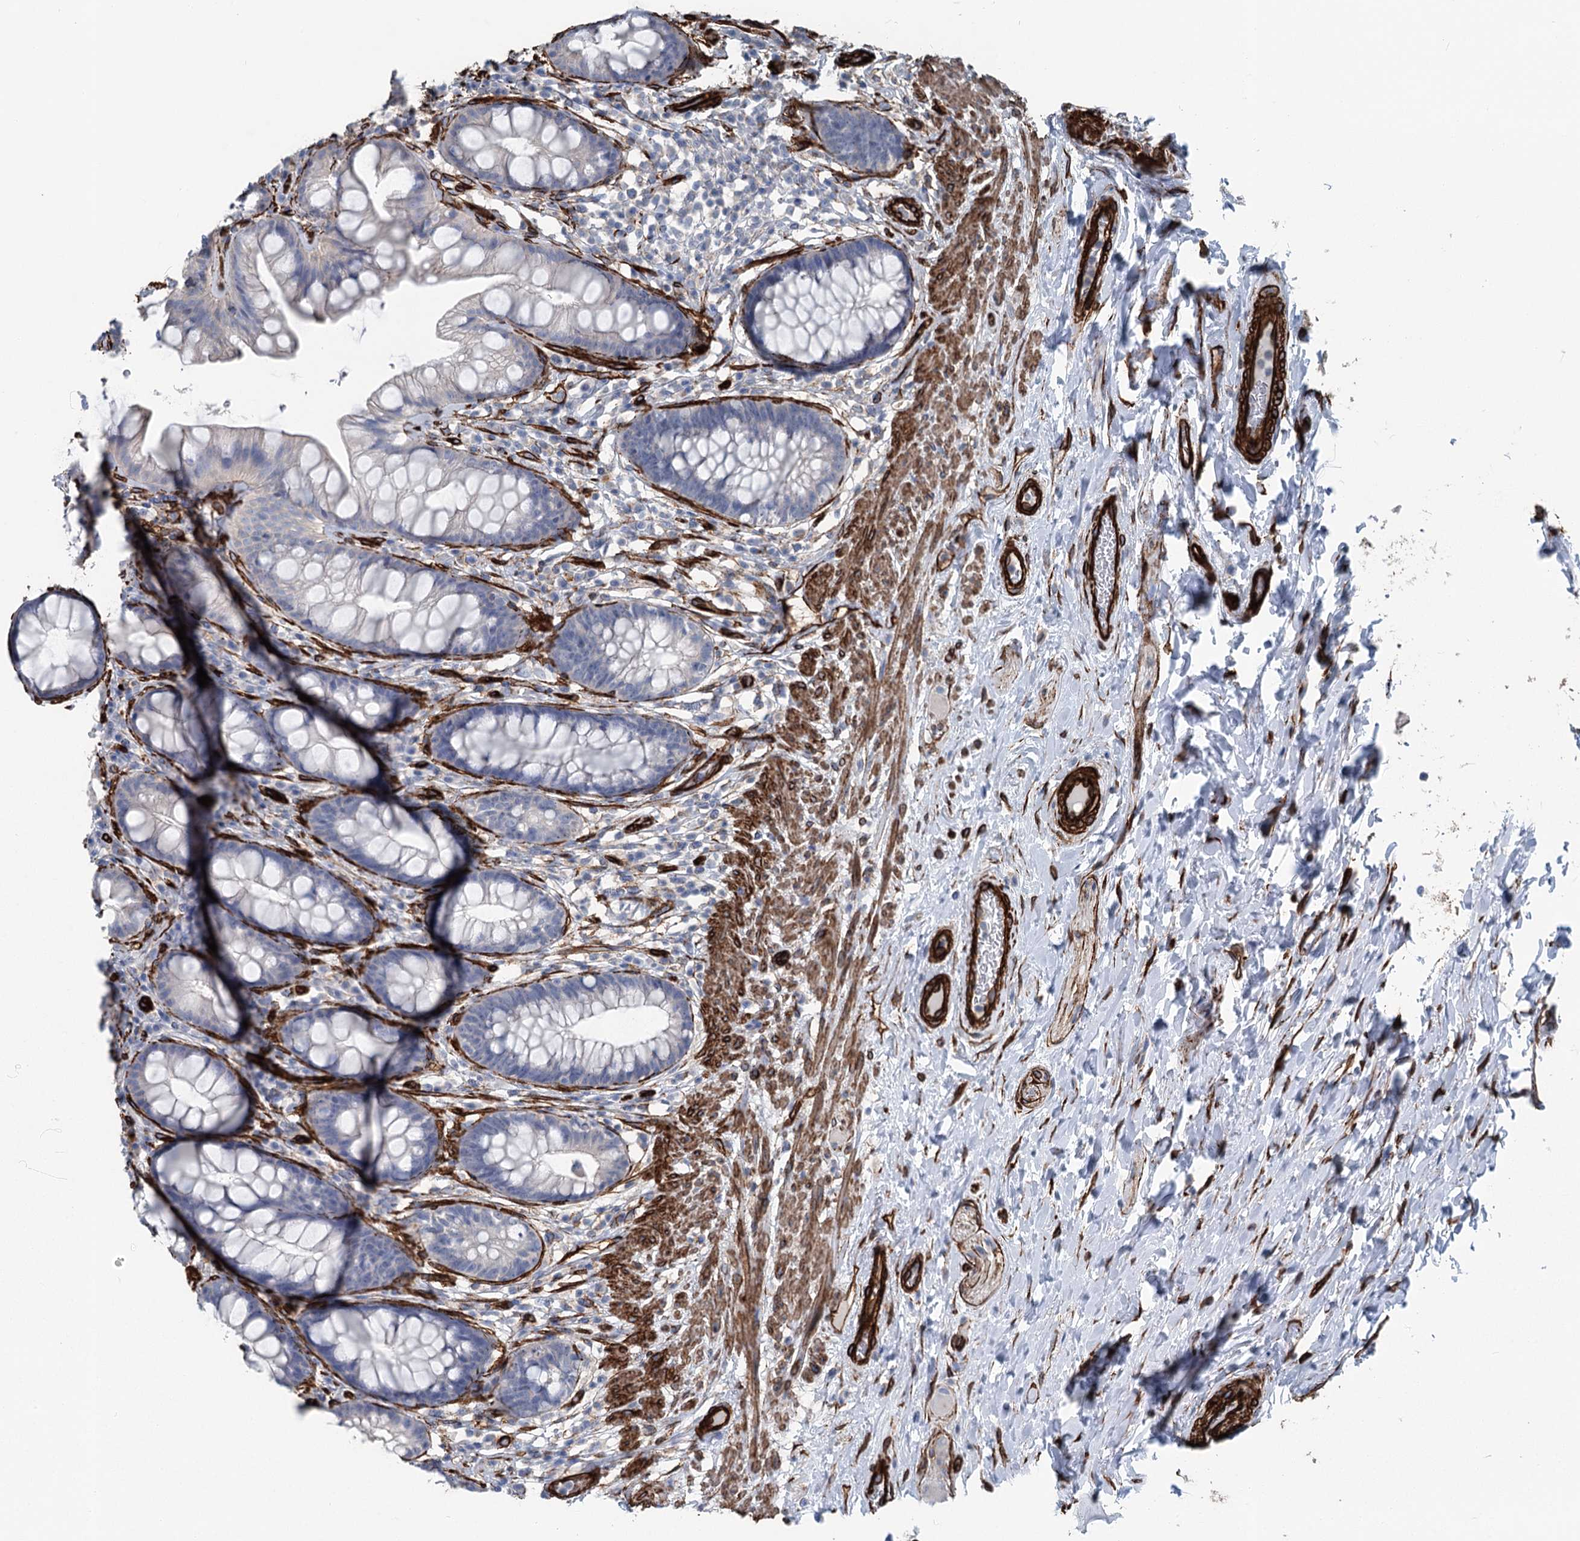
{"staining": {"intensity": "negative", "quantity": "none", "location": "none"}, "tissue": "rectum", "cell_type": "Glandular cells", "image_type": "normal", "snomed": [{"axis": "morphology", "description": "Normal tissue, NOS"}, {"axis": "topography", "description": "Rectum"}], "caption": "A high-resolution image shows IHC staining of unremarkable rectum, which shows no significant staining in glandular cells.", "gene": "IQSEC1", "patient": {"sex": "male", "age": 74}}